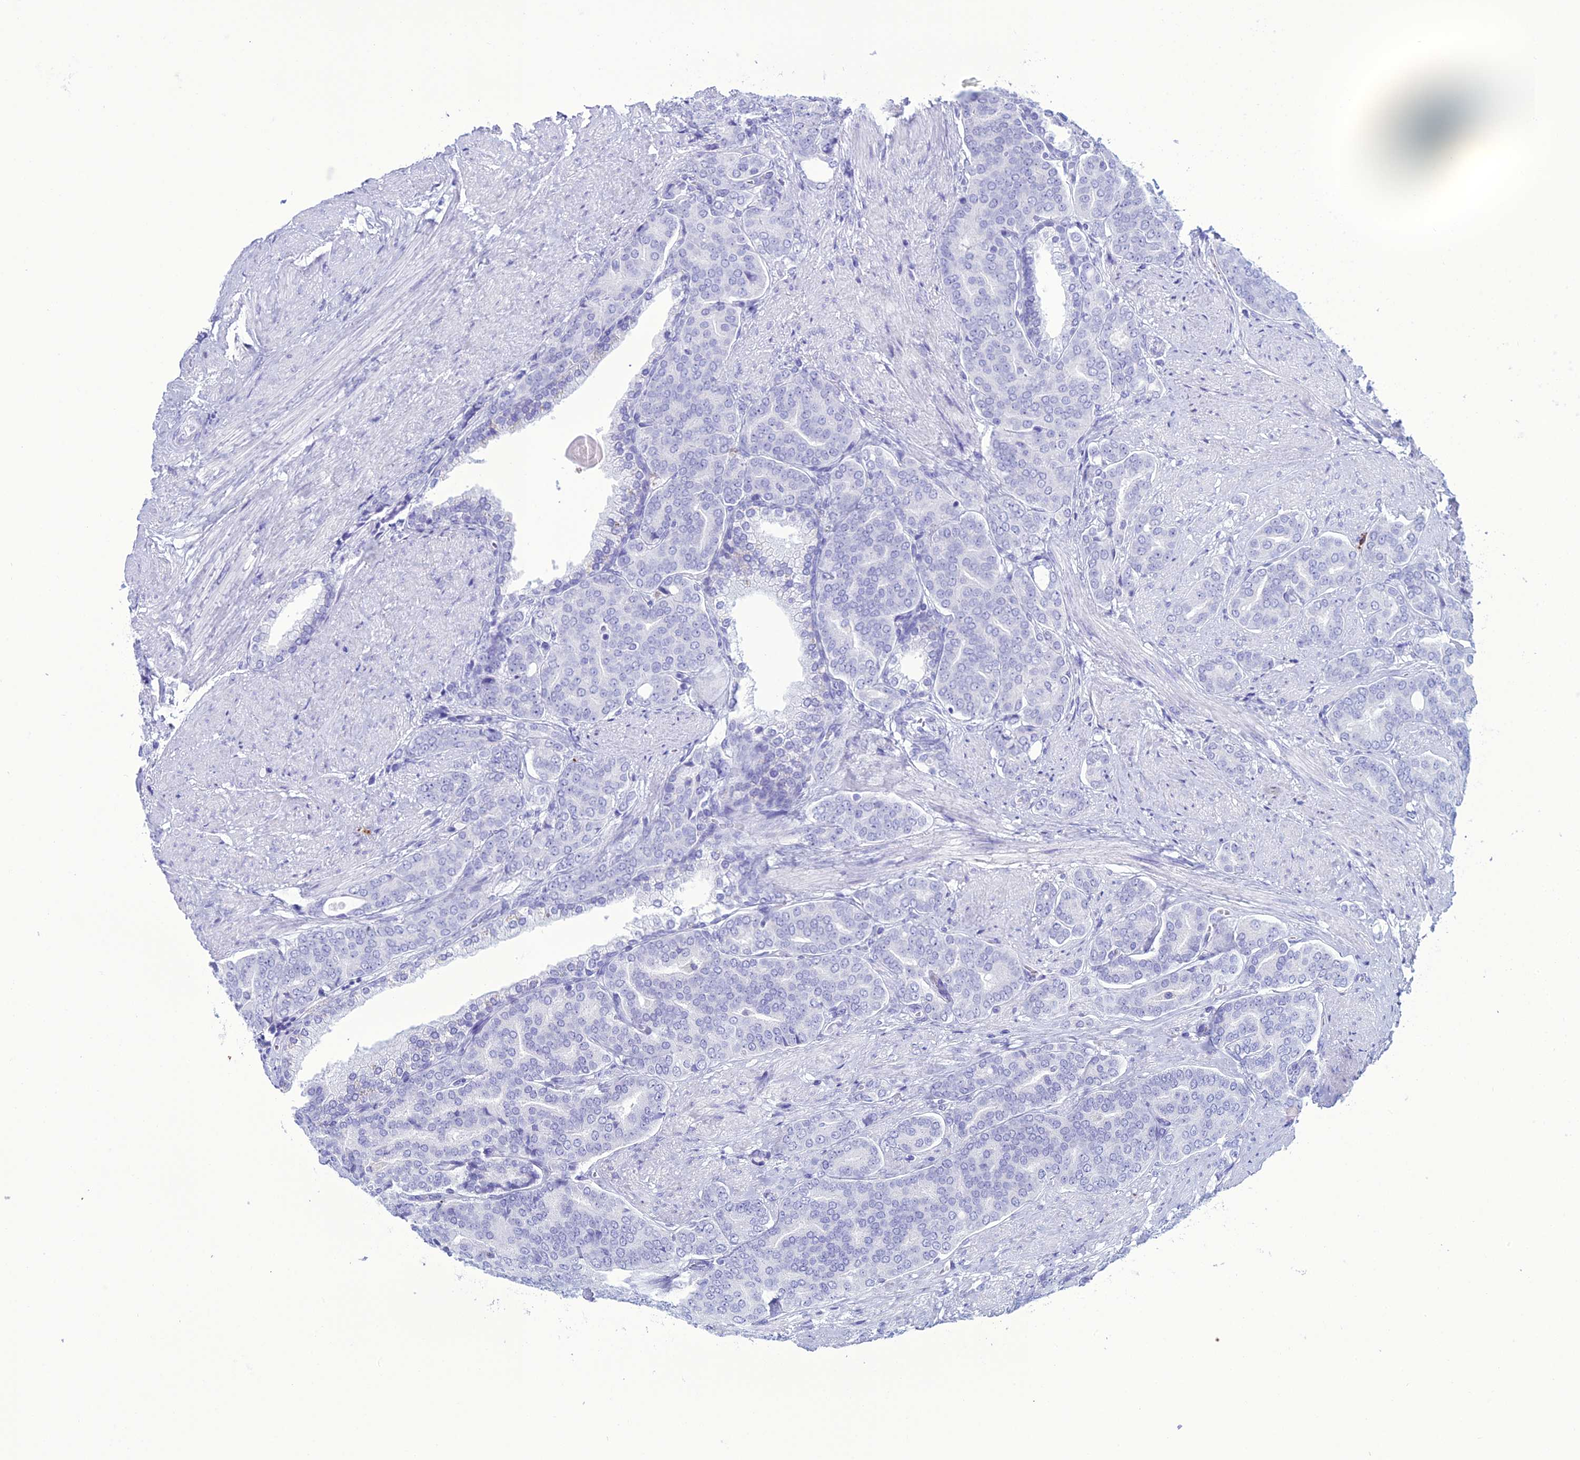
{"staining": {"intensity": "negative", "quantity": "none", "location": "none"}, "tissue": "prostate cancer", "cell_type": "Tumor cells", "image_type": "cancer", "snomed": [{"axis": "morphology", "description": "Adenocarcinoma, High grade"}, {"axis": "topography", "description": "Prostate"}], "caption": "Immunohistochemistry micrograph of human prostate cancer stained for a protein (brown), which reveals no positivity in tumor cells.", "gene": "MZB1", "patient": {"sex": "male", "age": 67}}